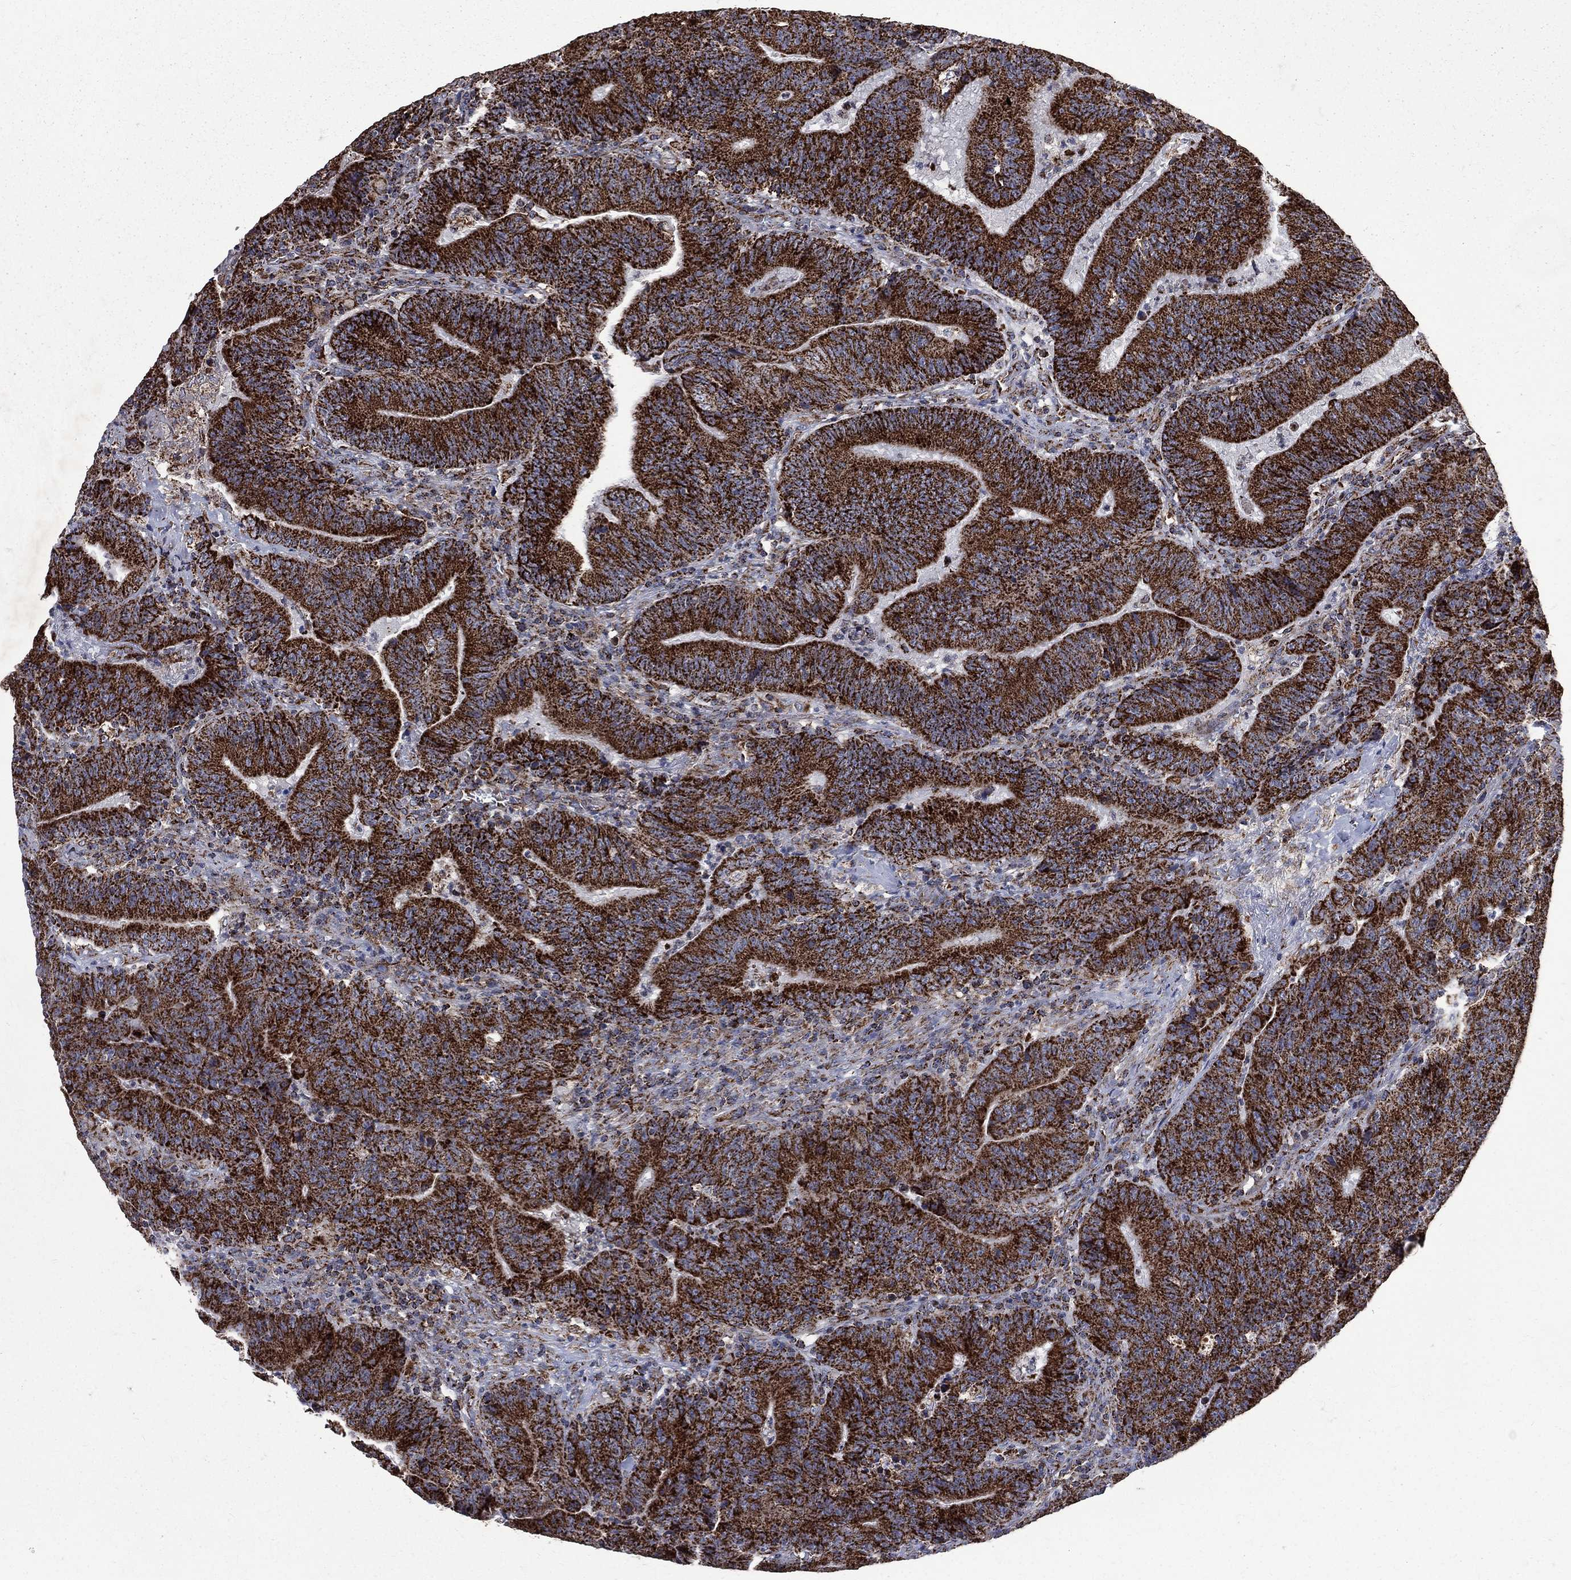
{"staining": {"intensity": "strong", "quantity": ">75%", "location": "cytoplasmic/membranous"}, "tissue": "colorectal cancer", "cell_type": "Tumor cells", "image_type": "cancer", "snomed": [{"axis": "morphology", "description": "Adenocarcinoma, NOS"}, {"axis": "topography", "description": "Colon"}], "caption": "Immunohistochemistry (IHC) of colorectal cancer (adenocarcinoma) shows high levels of strong cytoplasmic/membranous expression in about >75% of tumor cells.", "gene": "GOT2", "patient": {"sex": "female", "age": 75}}